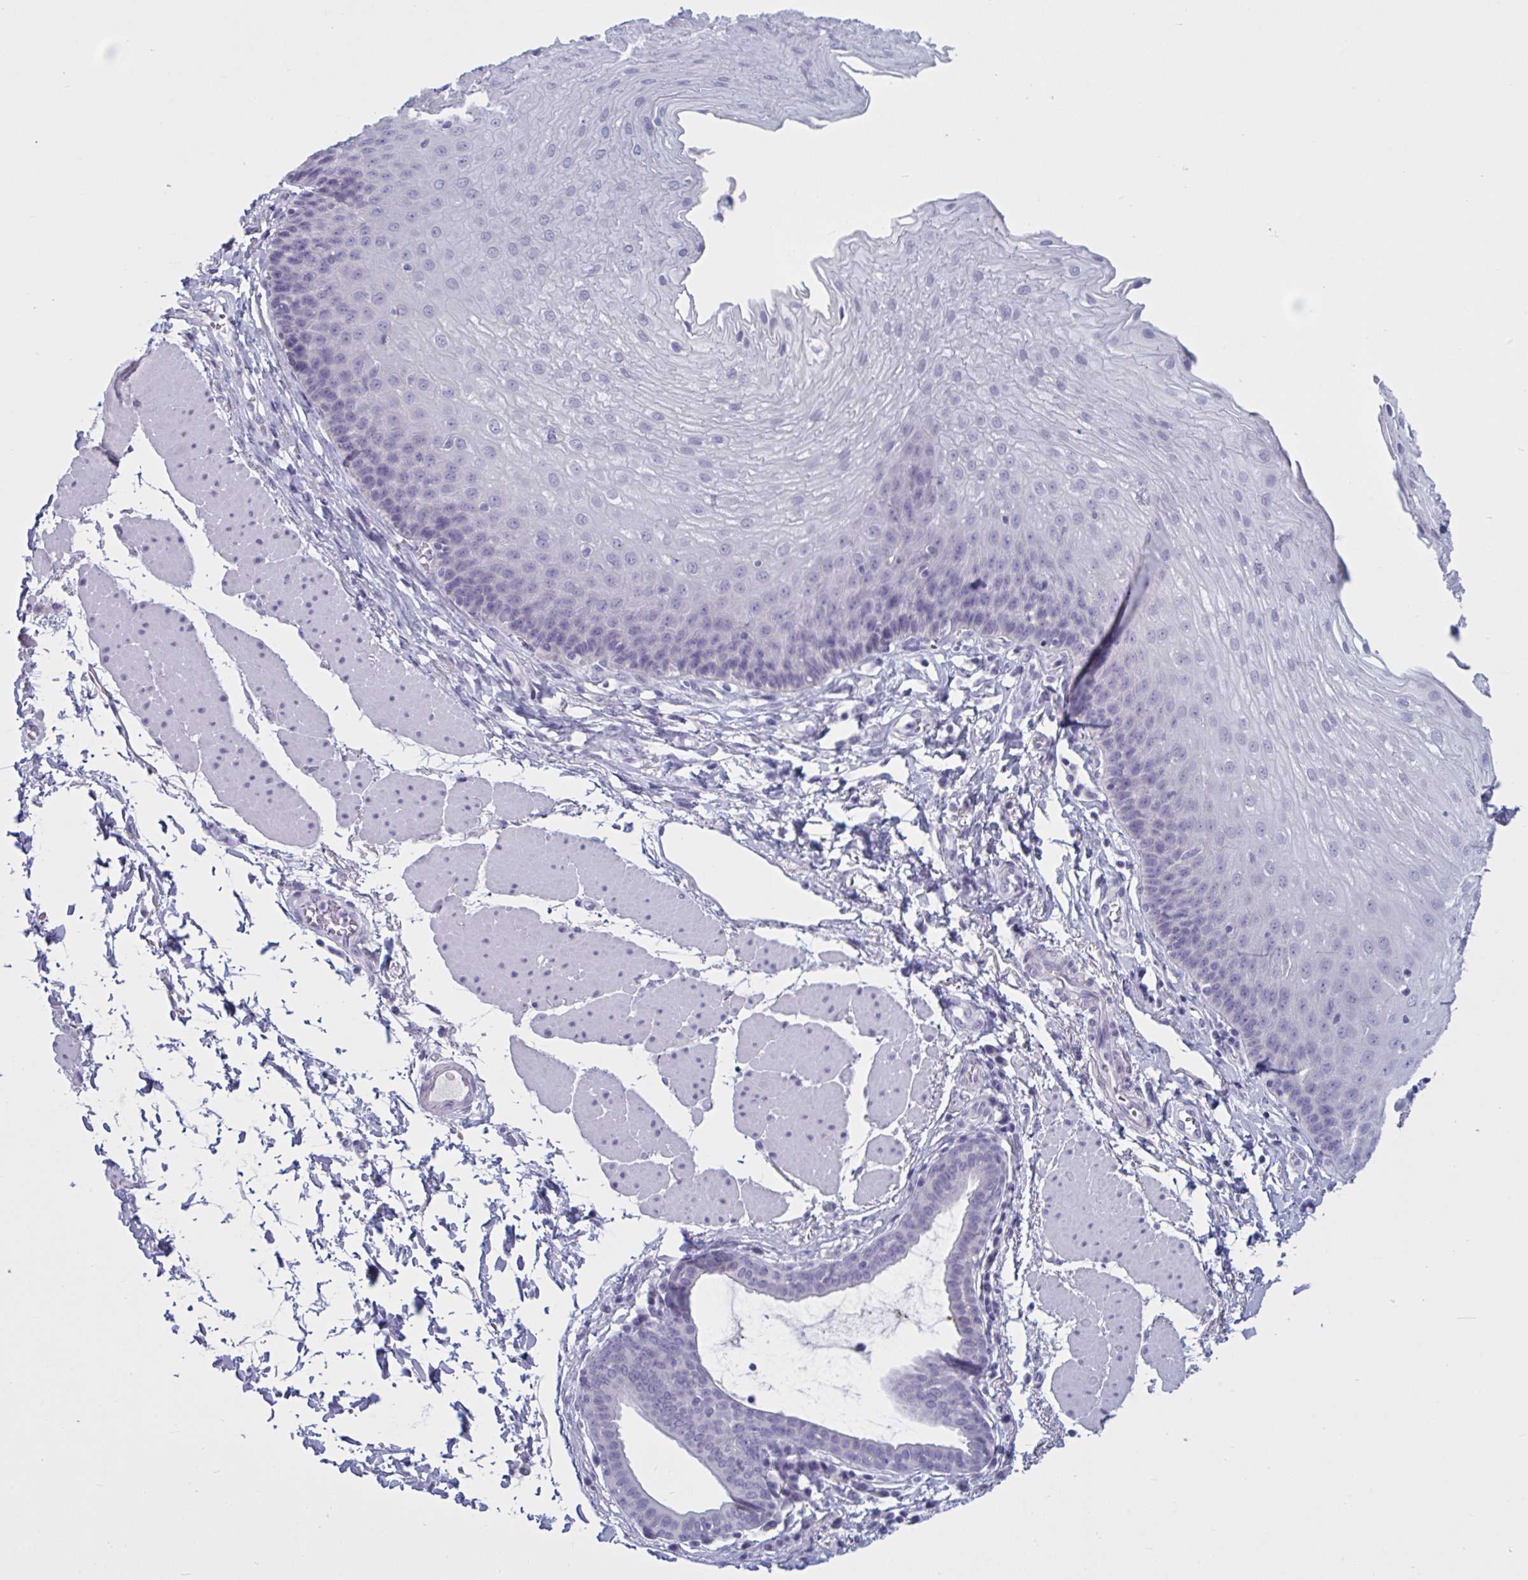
{"staining": {"intensity": "negative", "quantity": "none", "location": "none"}, "tissue": "esophagus", "cell_type": "Squamous epithelial cells", "image_type": "normal", "snomed": [{"axis": "morphology", "description": "Normal tissue, NOS"}, {"axis": "topography", "description": "Esophagus"}], "caption": "An image of esophagus stained for a protein shows no brown staining in squamous epithelial cells. The staining was performed using DAB to visualize the protein expression in brown, while the nuclei were stained in blue with hematoxylin (Magnification: 20x).", "gene": "NDUFC2", "patient": {"sex": "female", "age": 81}}